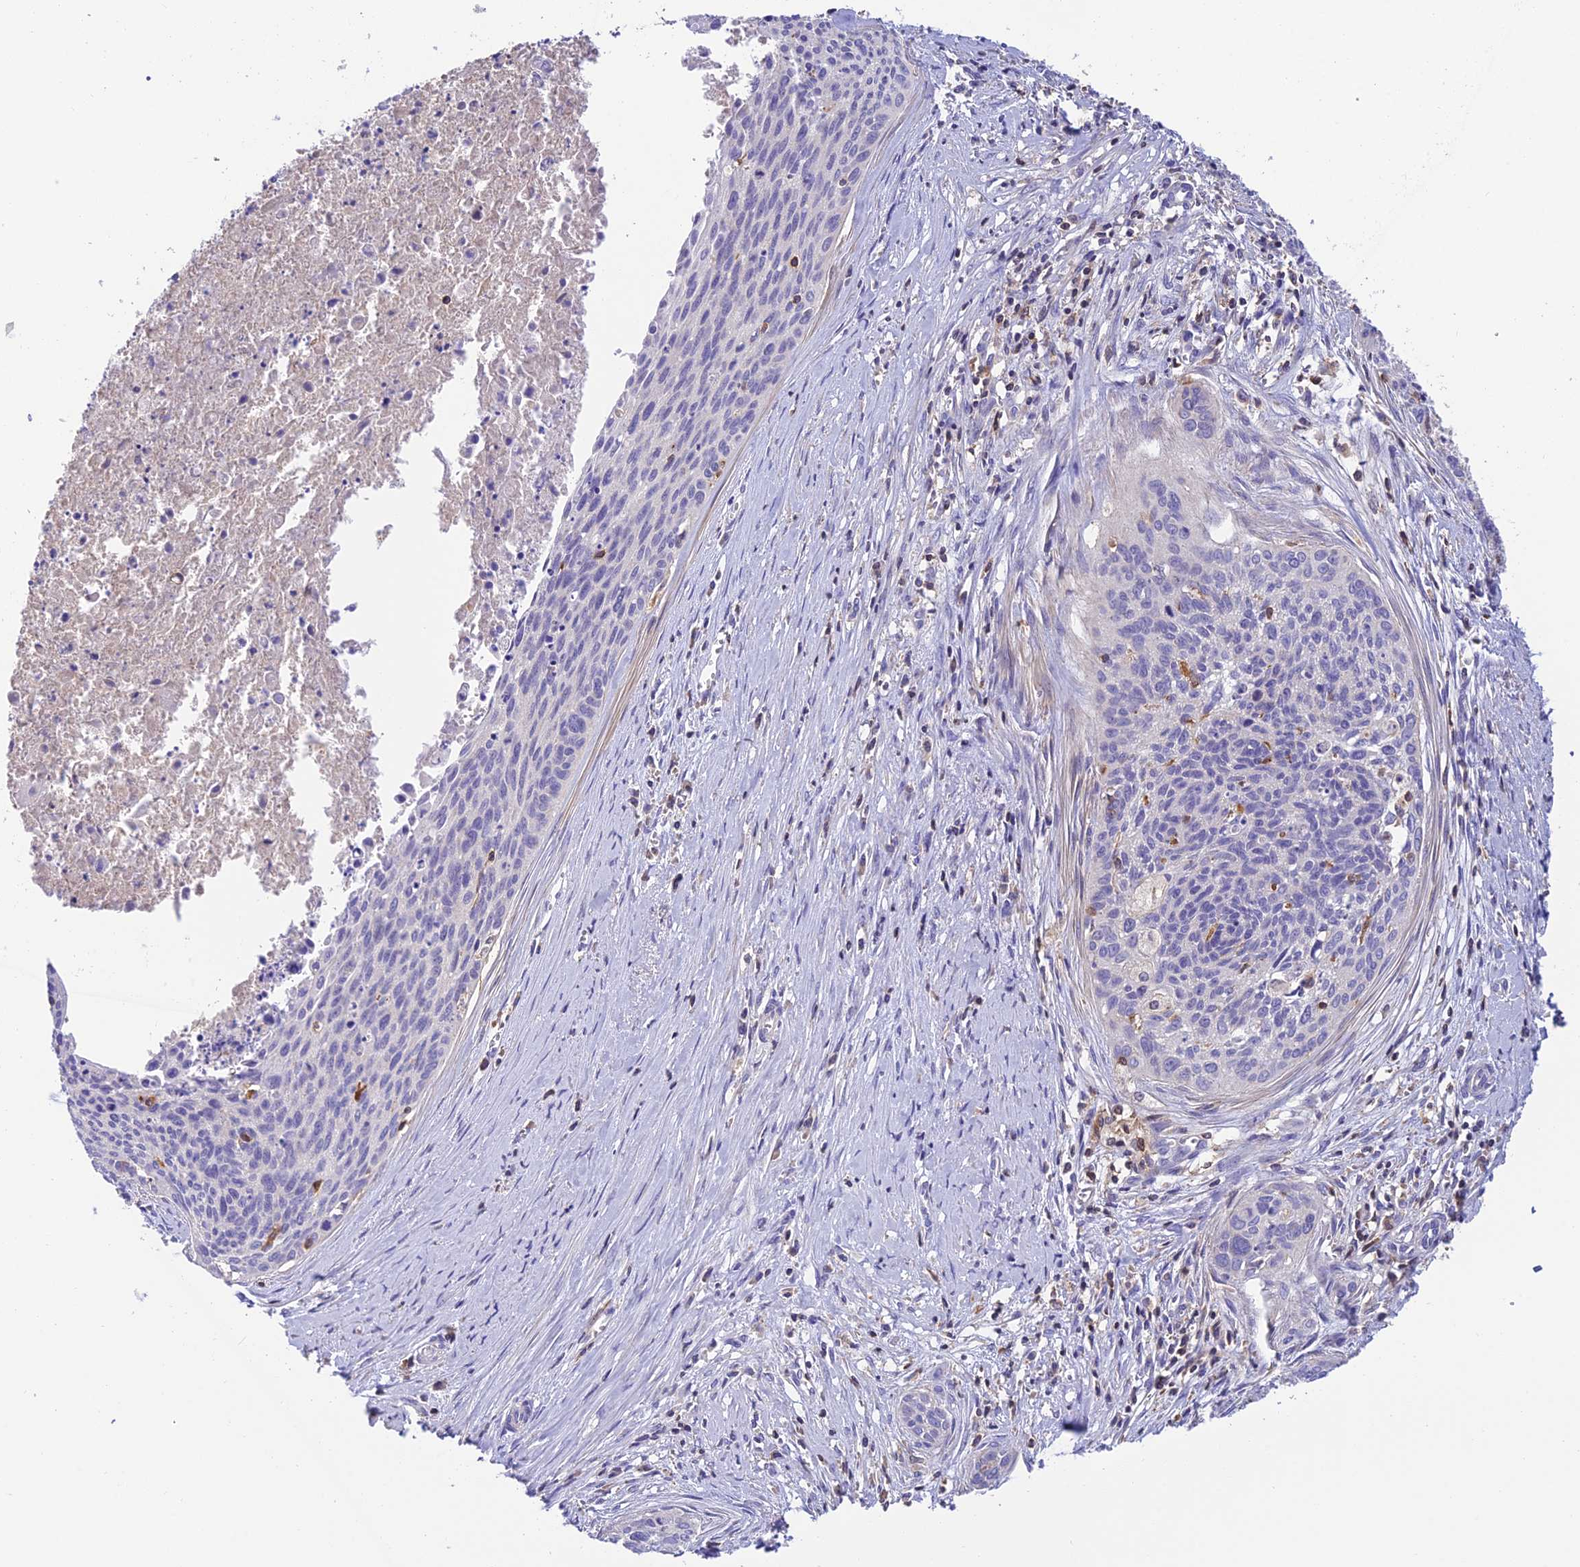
{"staining": {"intensity": "negative", "quantity": "none", "location": "none"}, "tissue": "cervical cancer", "cell_type": "Tumor cells", "image_type": "cancer", "snomed": [{"axis": "morphology", "description": "Squamous cell carcinoma, NOS"}, {"axis": "topography", "description": "Cervix"}], "caption": "This photomicrograph is of squamous cell carcinoma (cervical) stained with immunohistochemistry to label a protein in brown with the nuclei are counter-stained blue. There is no expression in tumor cells.", "gene": "LPXN", "patient": {"sex": "female", "age": 55}}